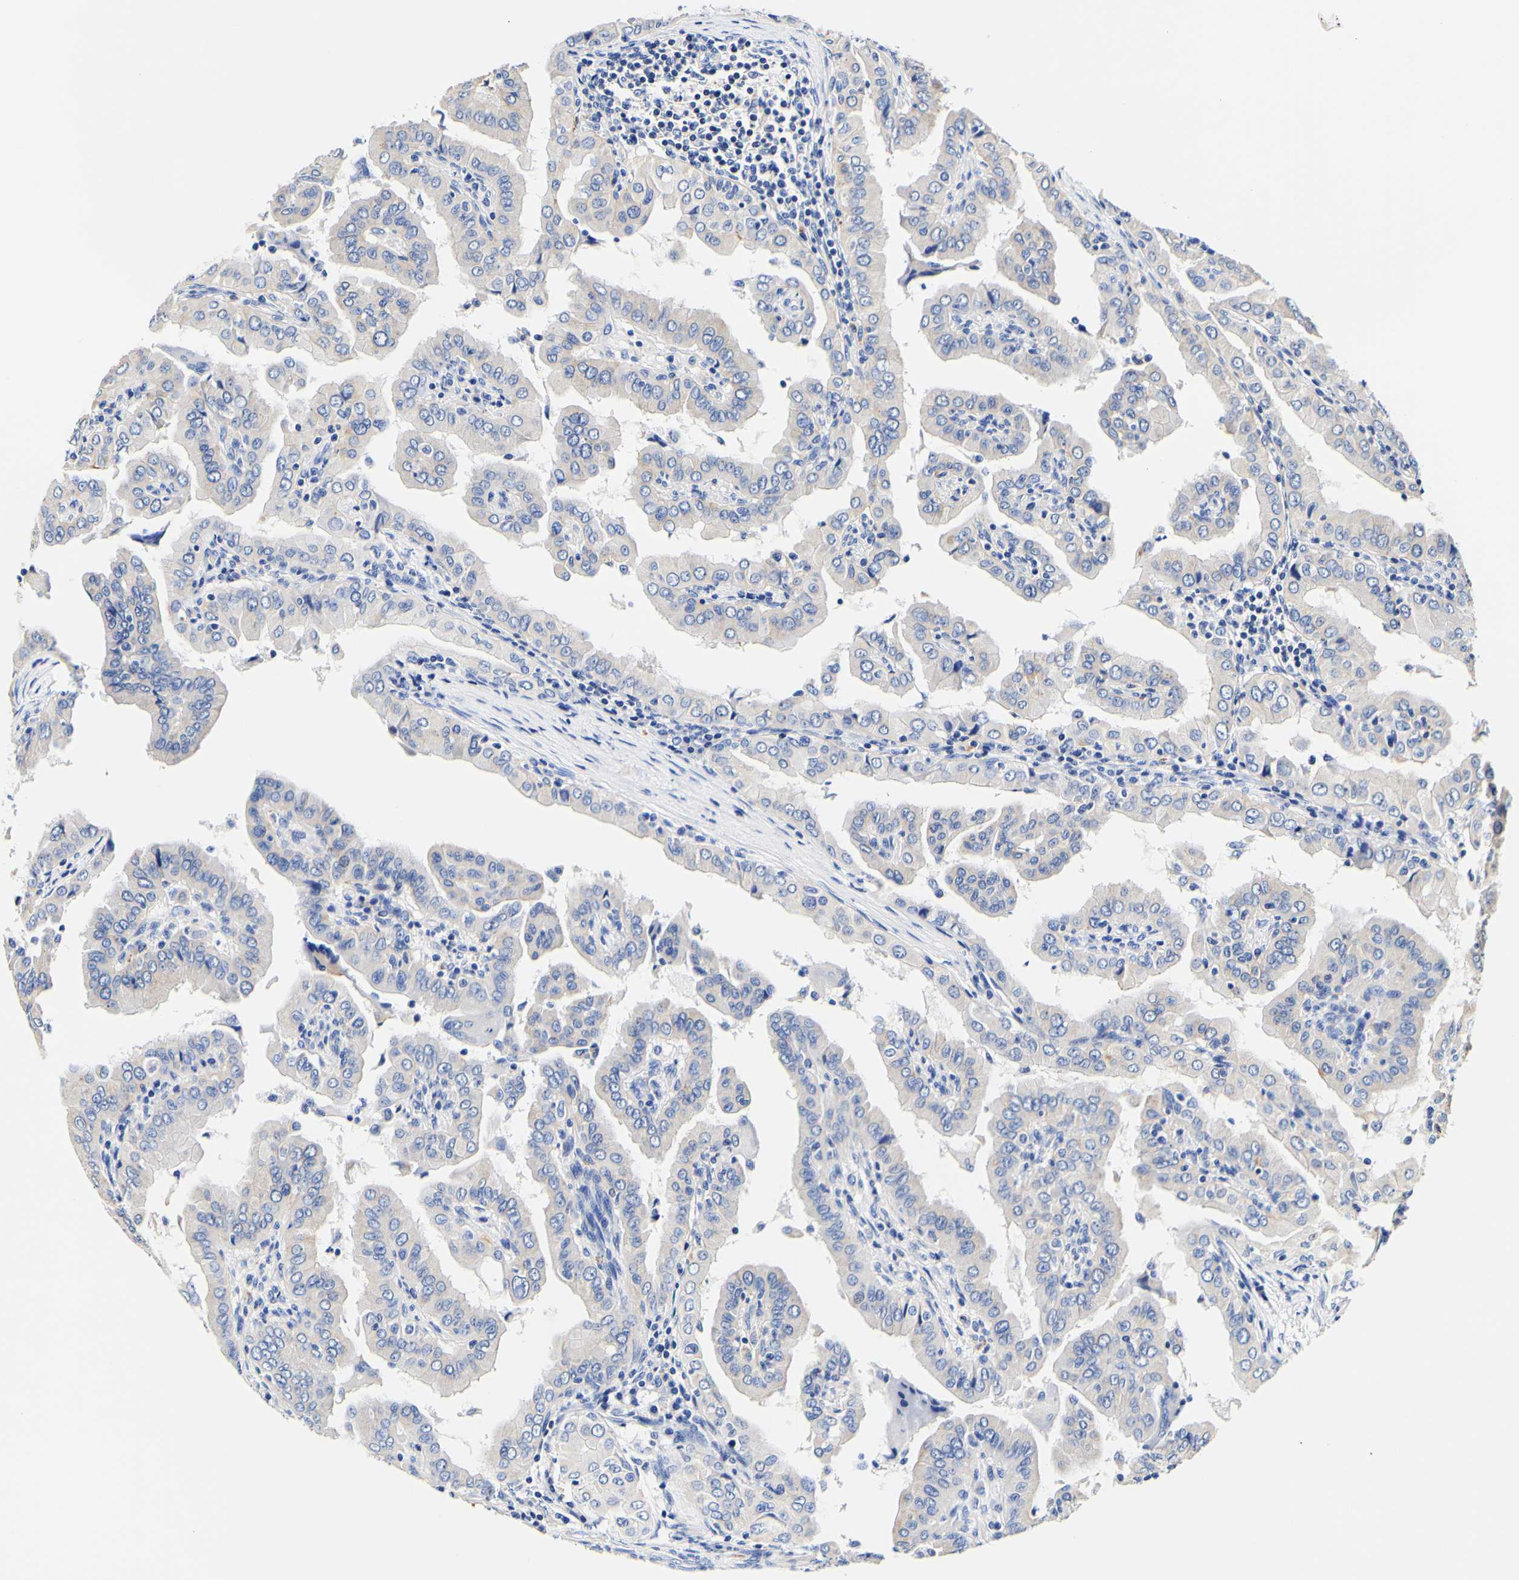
{"staining": {"intensity": "weak", "quantity": "<25%", "location": "cytoplasmic/membranous"}, "tissue": "thyroid cancer", "cell_type": "Tumor cells", "image_type": "cancer", "snomed": [{"axis": "morphology", "description": "Papillary adenocarcinoma, NOS"}, {"axis": "topography", "description": "Thyroid gland"}], "caption": "Image shows no protein staining in tumor cells of thyroid papillary adenocarcinoma tissue.", "gene": "CAMK4", "patient": {"sex": "male", "age": 33}}